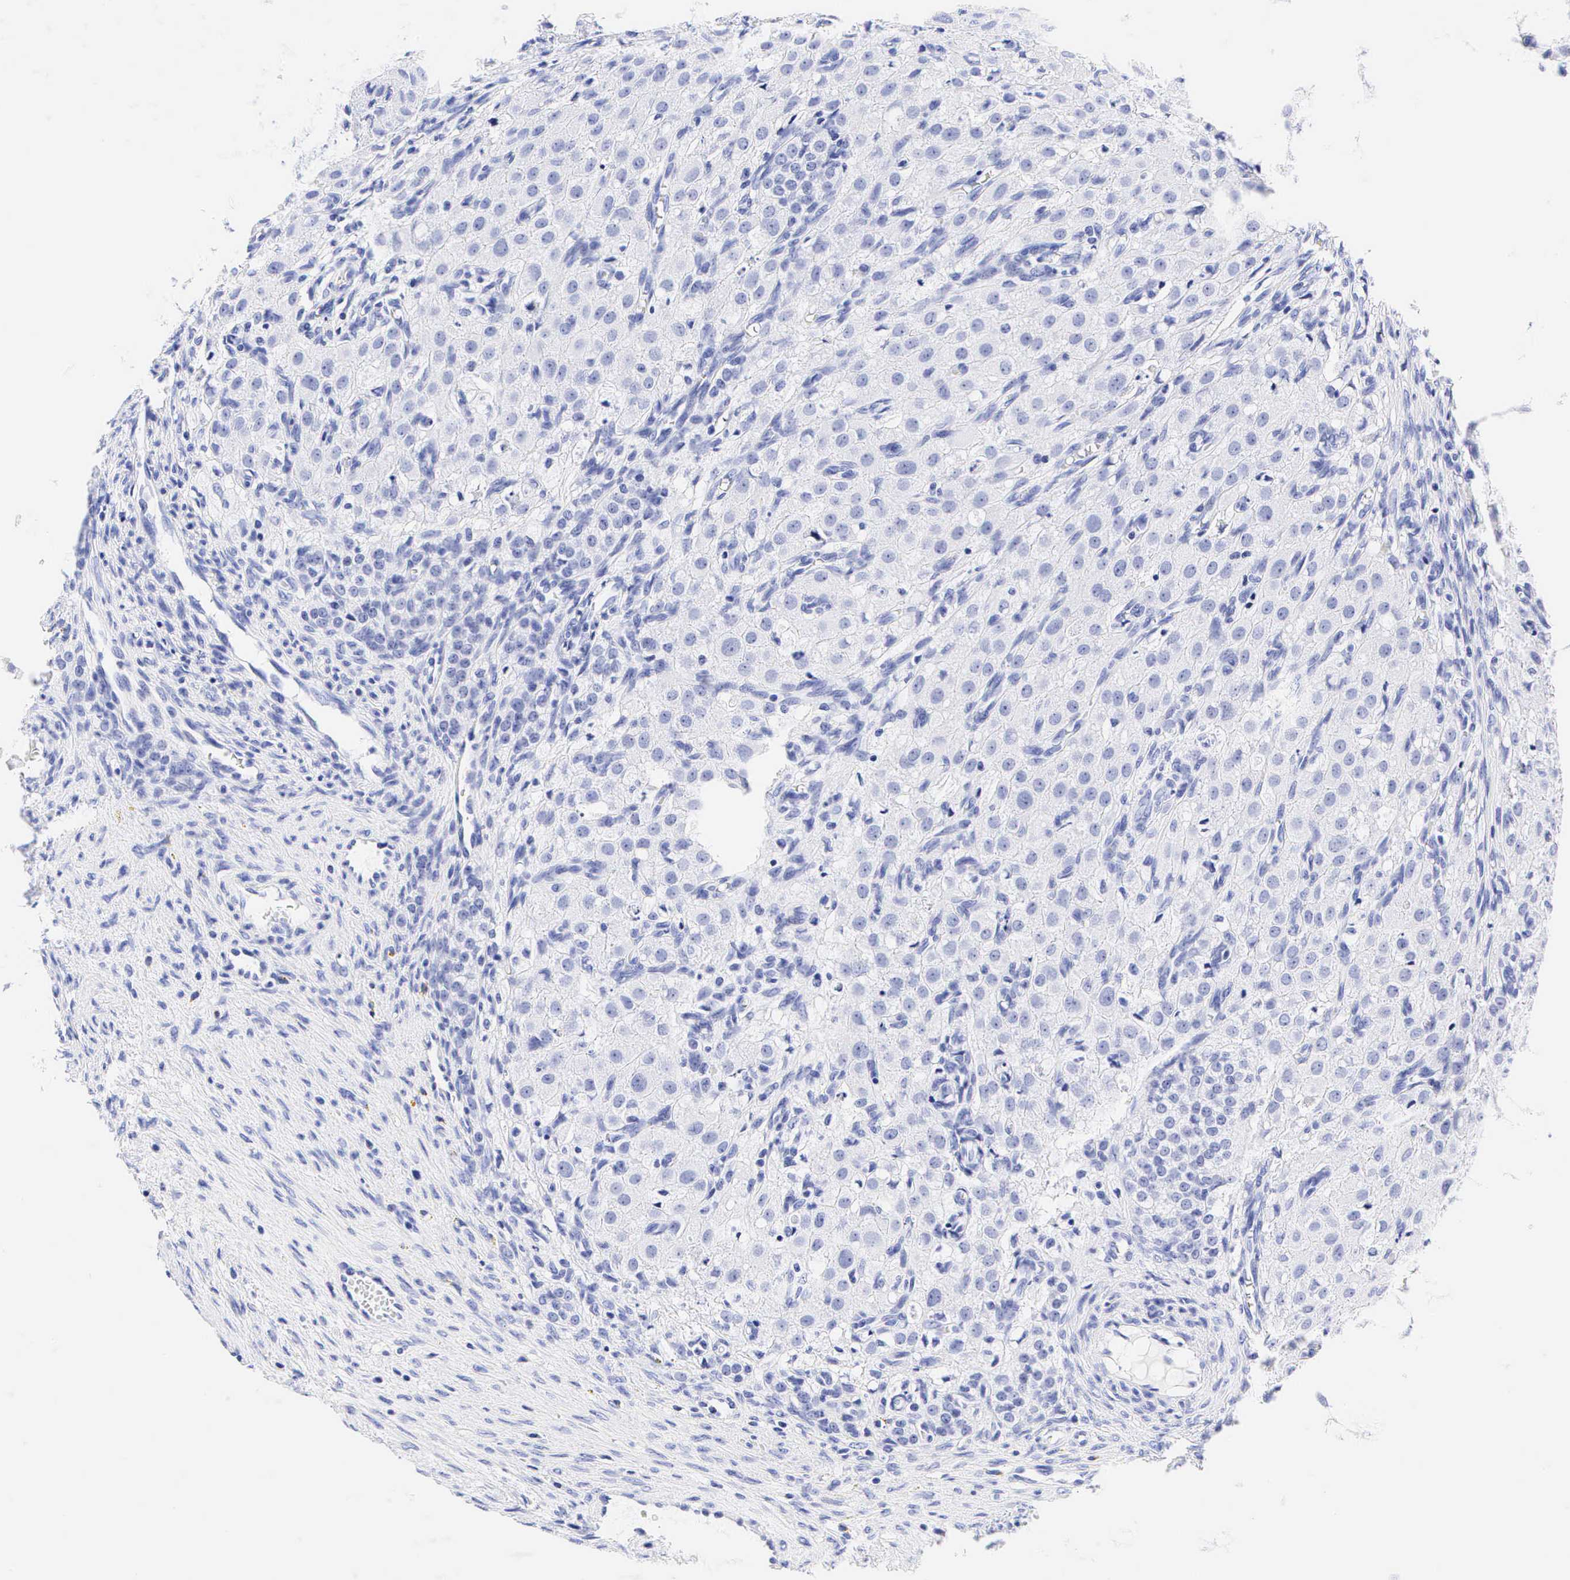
{"staining": {"intensity": "negative", "quantity": "none", "location": "none"}, "tissue": "ovary", "cell_type": "Ovarian stroma cells", "image_type": "normal", "snomed": [{"axis": "morphology", "description": "Normal tissue, NOS"}, {"axis": "topography", "description": "Ovary"}], "caption": "Ovarian stroma cells show no significant protein expression in normal ovary.", "gene": "KRT20", "patient": {"sex": "female", "age": 32}}